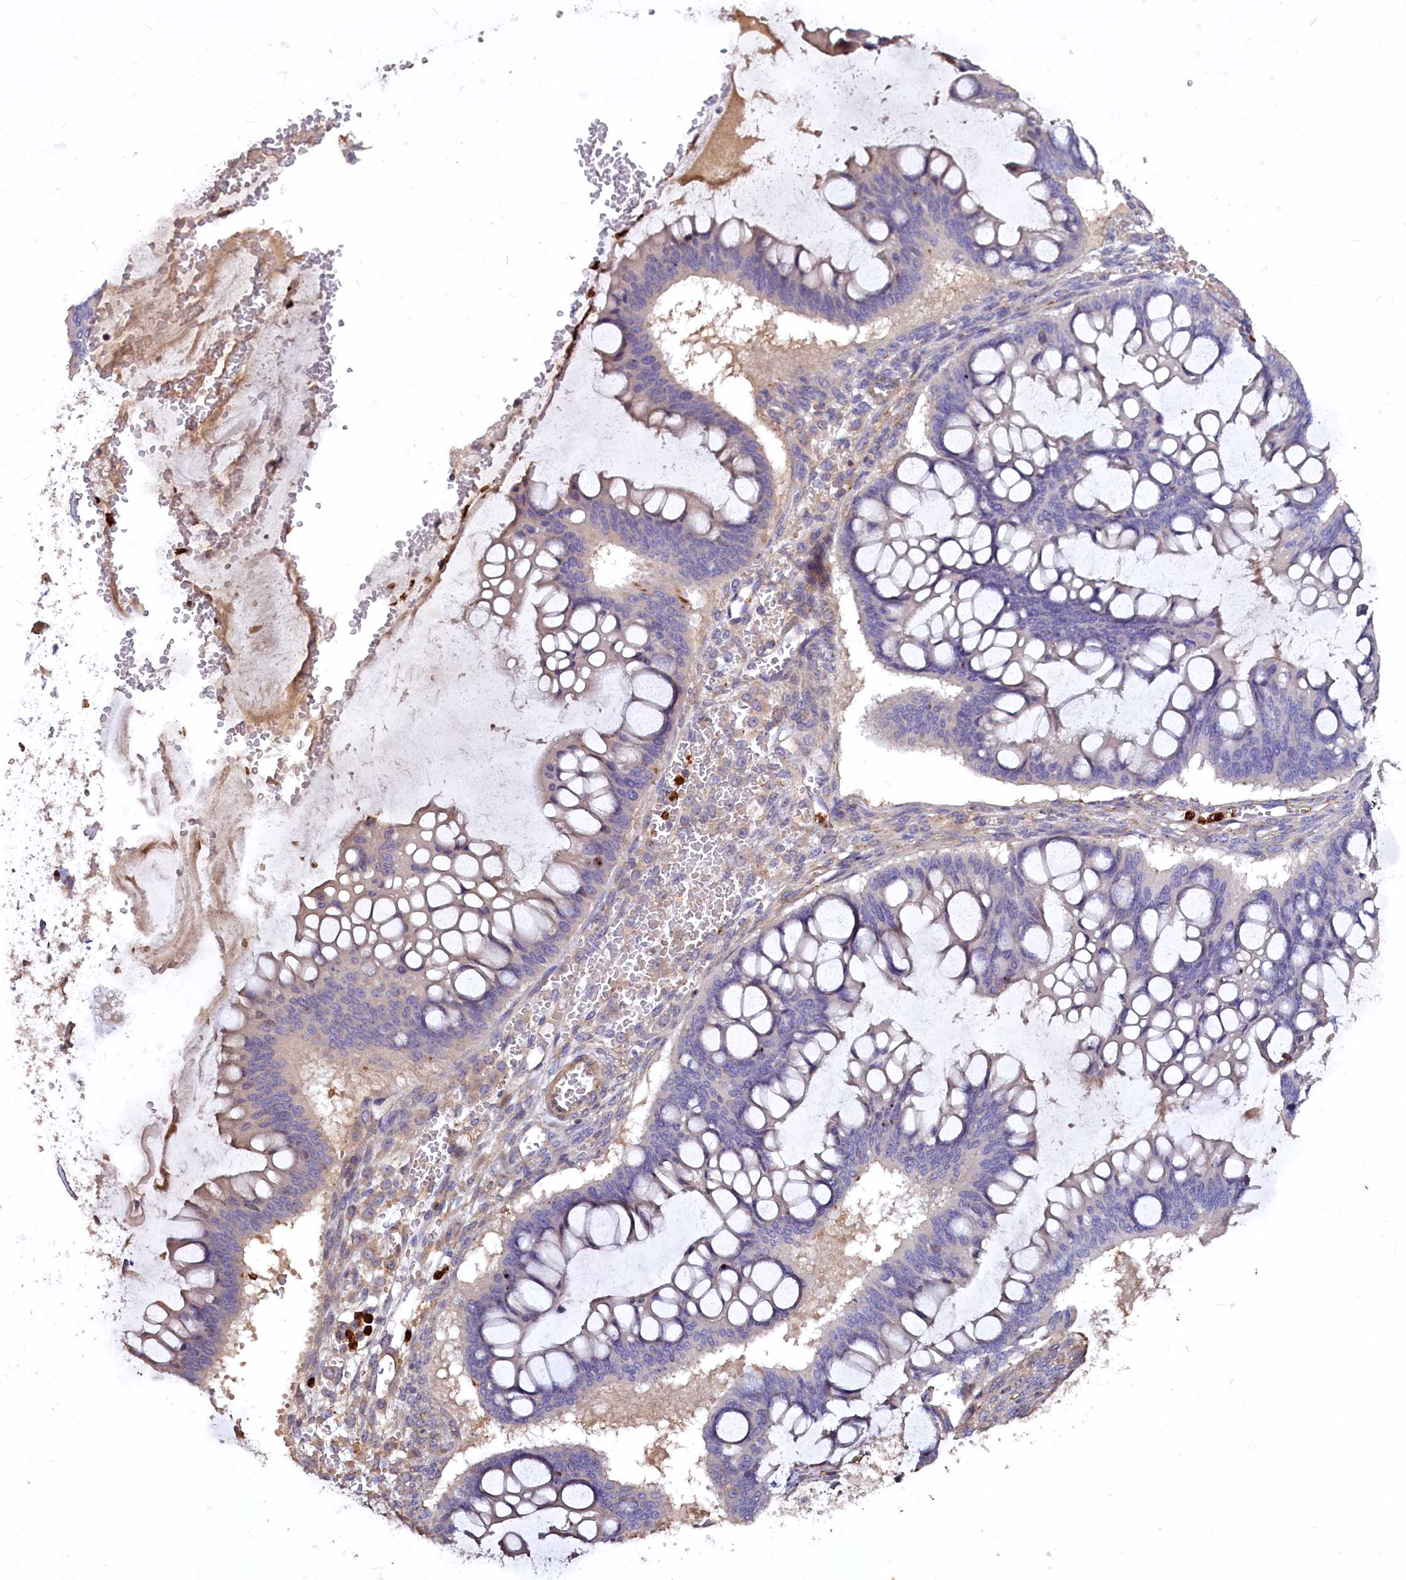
{"staining": {"intensity": "negative", "quantity": "none", "location": "none"}, "tissue": "ovarian cancer", "cell_type": "Tumor cells", "image_type": "cancer", "snomed": [{"axis": "morphology", "description": "Cystadenocarcinoma, mucinous, NOS"}, {"axis": "topography", "description": "Ovary"}], "caption": "DAB (3,3'-diaminobenzidine) immunohistochemical staining of ovarian mucinous cystadenocarcinoma reveals no significant expression in tumor cells.", "gene": "ATG101", "patient": {"sex": "female", "age": 73}}